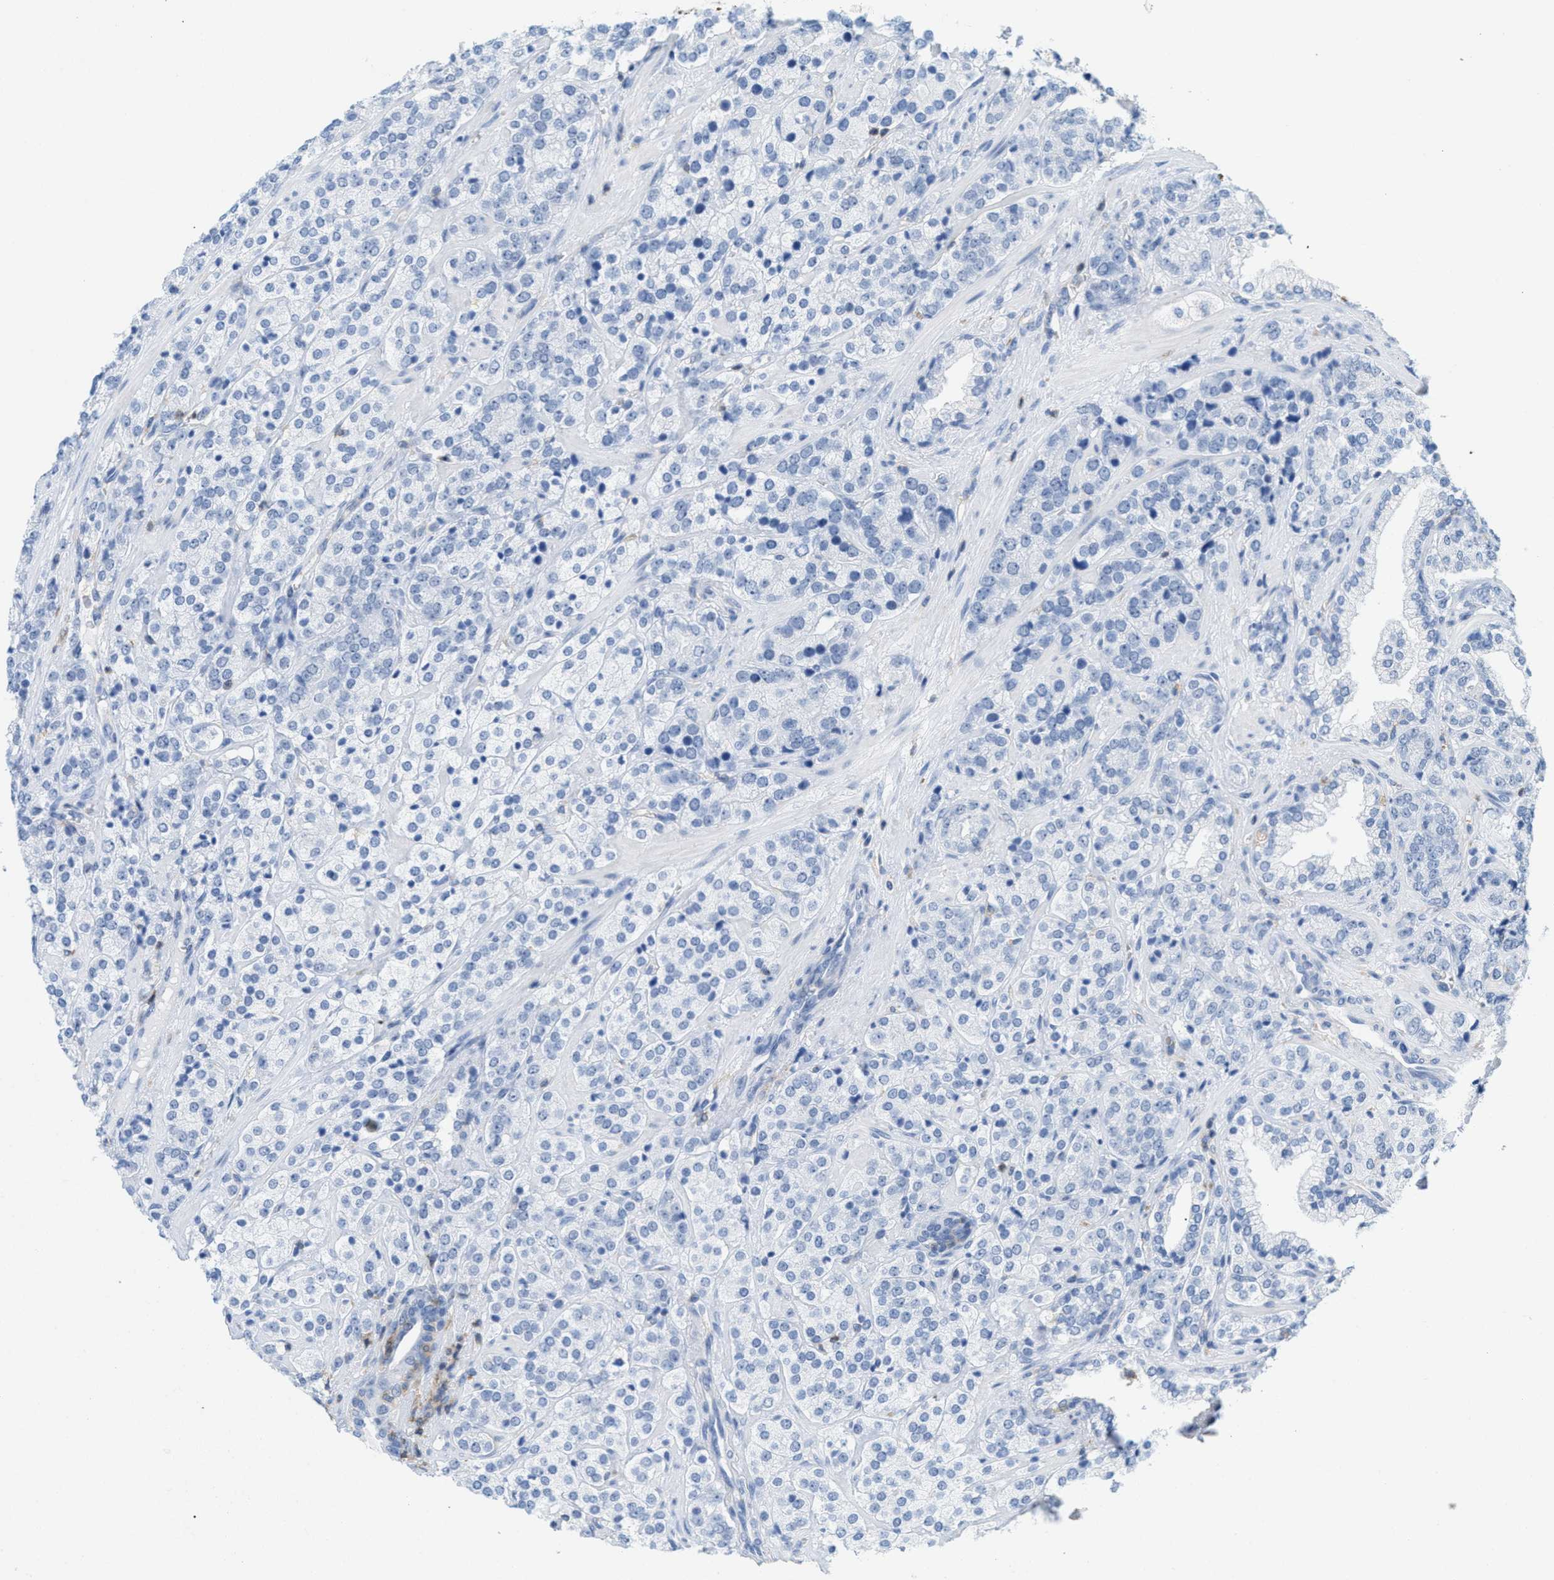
{"staining": {"intensity": "negative", "quantity": "none", "location": "none"}, "tissue": "prostate cancer", "cell_type": "Tumor cells", "image_type": "cancer", "snomed": [{"axis": "morphology", "description": "Adenocarcinoma, High grade"}, {"axis": "topography", "description": "Prostate"}], "caption": "Image shows no significant protein staining in tumor cells of adenocarcinoma (high-grade) (prostate).", "gene": "IL16", "patient": {"sex": "male", "age": 71}}